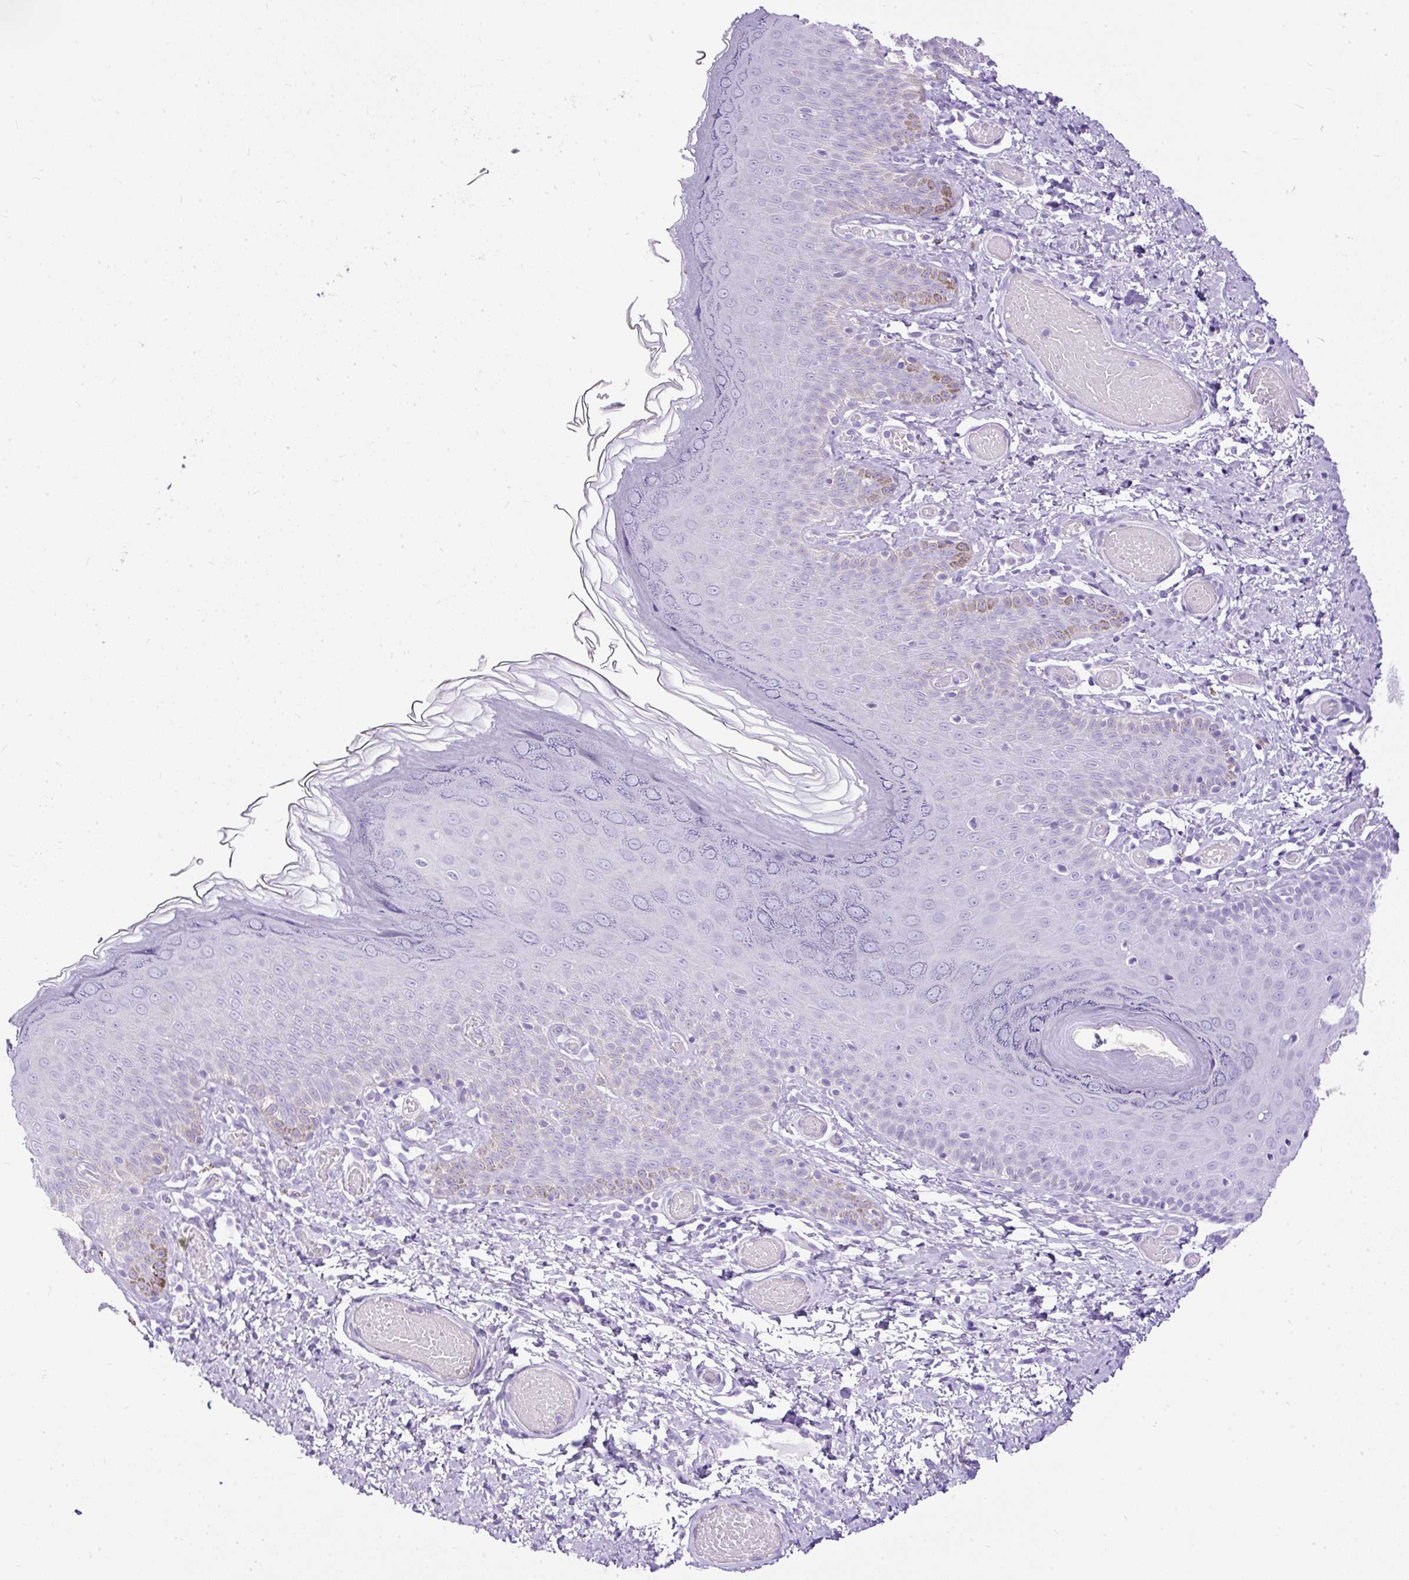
{"staining": {"intensity": "negative", "quantity": "none", "location": "none"}, "tissue": "skin", "cell_type": "Epidermal cells", "image_type": "normal", "snomed": [{"axis": "morphology", "description": "Normal tissue, NOS"}, {"axis": "topography", "description": "Anal"}], "caption": "An immunohistochemistry image of unremarkable skin is shown. There is no staining in epidermal cells of skin.", "gene": "HEY1", "patient": {"sex": "female", "age": 40}}